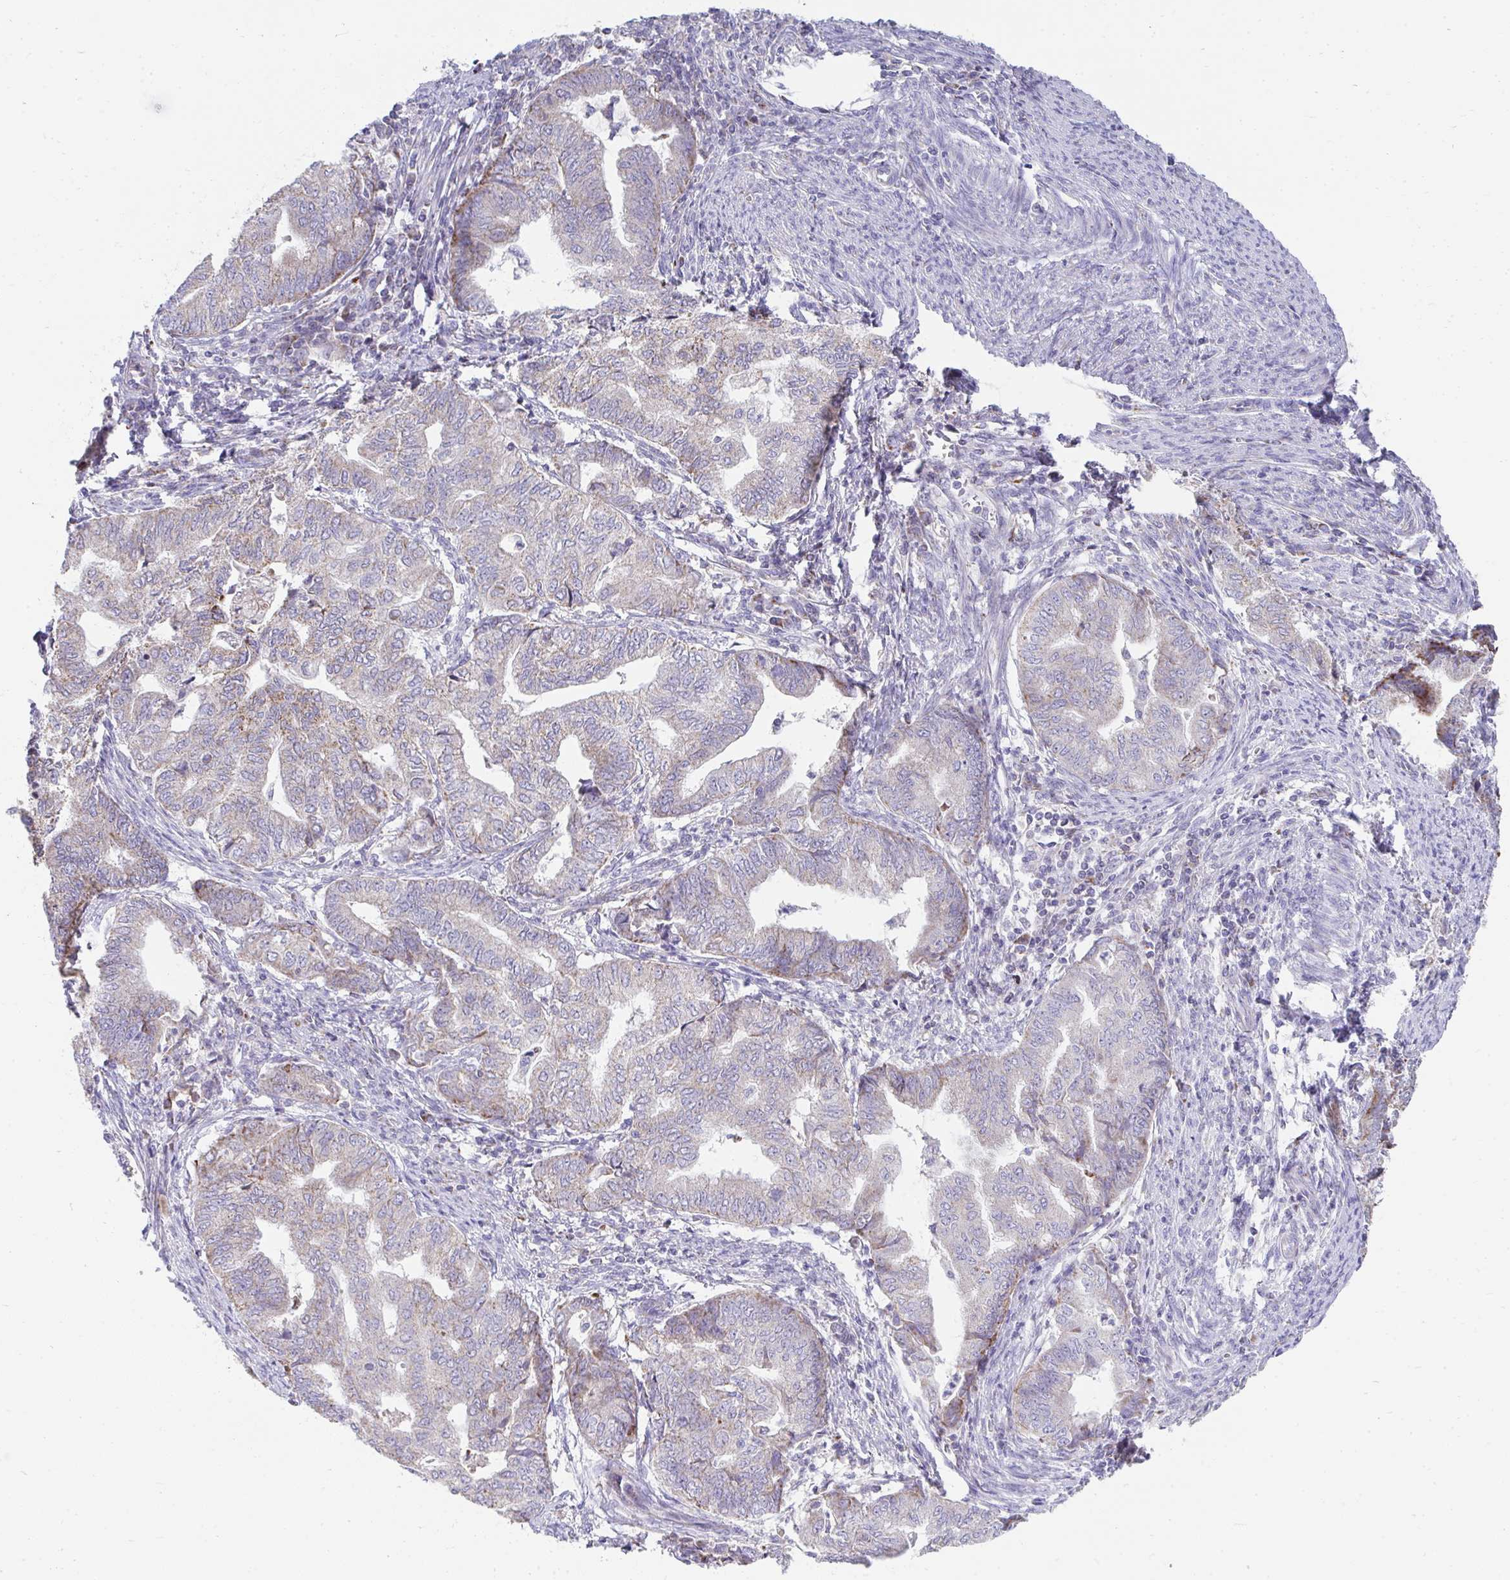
{"staining": {"intensity": "weak", "quantity": "<25%", "location": "cytoplasmic/membranous"}, "tissue": "endometrial cancer", "cell_type": "Tumor cells", "image_type": "cancer", "snomed": [{"axis": "morphology", "description": "Adenocarcinoma, NOS"}, {"axis": "topography", "description": "Endometrium"}], "caption": "The immunohistochemistry histopathology image has no significant expression in tumor cells of endometrial adenocarcinoma tissue. (Immunohistochemistry (ihc), brightfield microscopy, high magnification).", "gene": "PRRG3", "patient": {"sex": "female", "age": 79}}